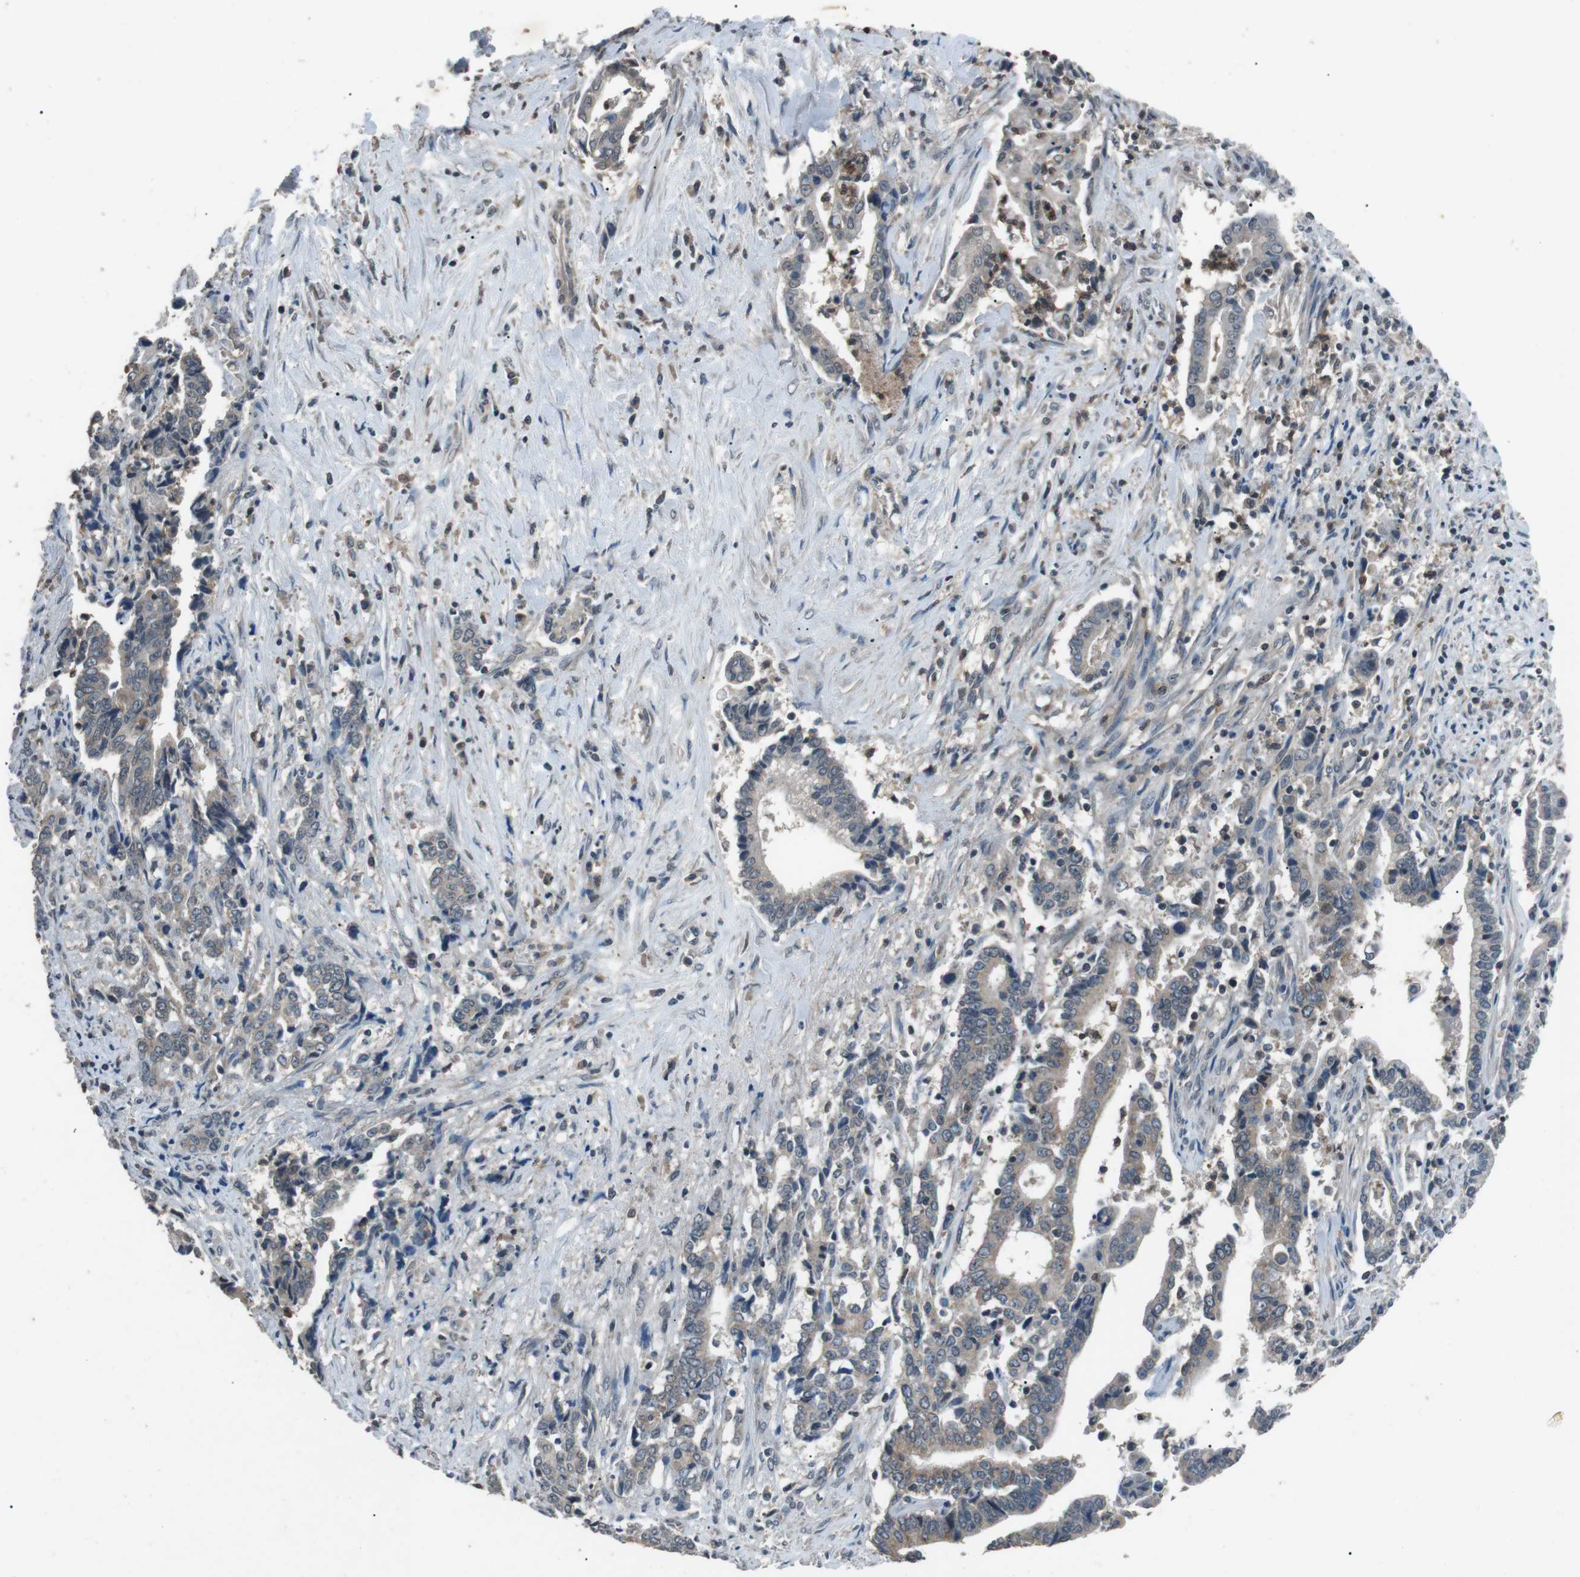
{"staining": {"intensity": "weak", "quantity": "<25%", "location": "cytoplasmic/membranous"}, "tissue": "liver cancer", "cell_type": "Tumor cells", "image_type": "cancer", "snomed": [{"axis": "morphology", "description": "Cholangiocarcinoma"}, {"axis": "topography", "description": "Liver"}], "caption": "Immunohistochemistry (IHC) photomicrograph of neoplastic tissue: human liver cancer (cholangiocarcinoma) stained with DAB (3,3'-diaminobenzidine) exhibits no significant protein staining in tumor cells. Brightfield microscopy of immunohistochemistry stained with DAB (3,3'-diaminobenzidine) (brown) and hematoxylin (blue), captured at high magnification.", "gene": "NEK7", "patient": {"sex": "male", "age": 57}}